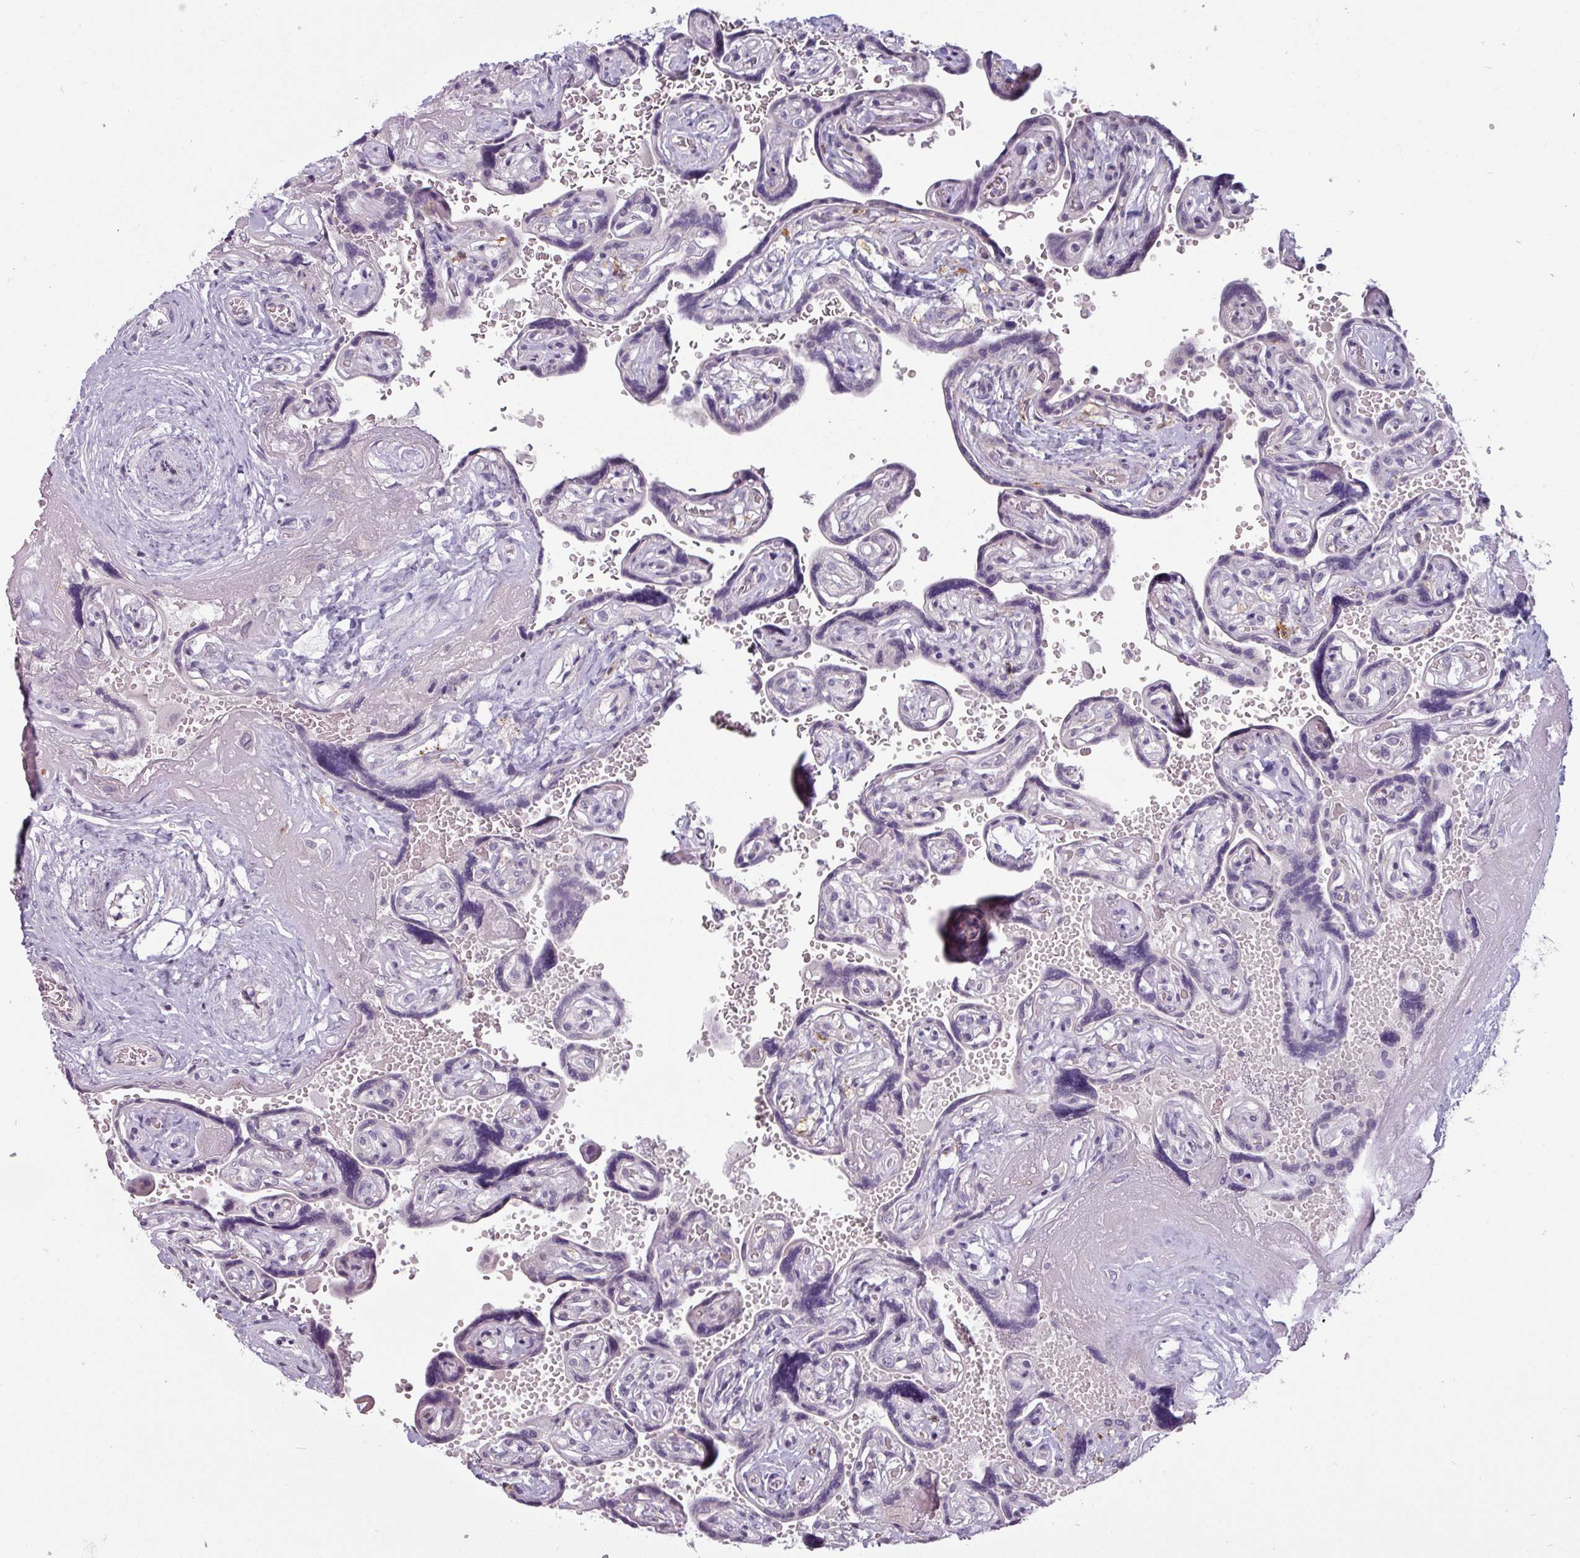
{"staining": {"intensity": "negative", "quantity": "none", "location": "none"}, "tissue": "placenta", "cell_type": "Trophoblastic cells", "image_type": "normal", "snomed": [{"axis": "morphology", "description": "Normal tissue, NOS"}, {"axis": "topography", "description": "Placenta"}], "caption": "The immunohistochemistry histopathology image has no significant positivity in trophoblastic cells of placenta.", "gene": "SLC26A9", "patient": {"sex": "female", "age": 32}}